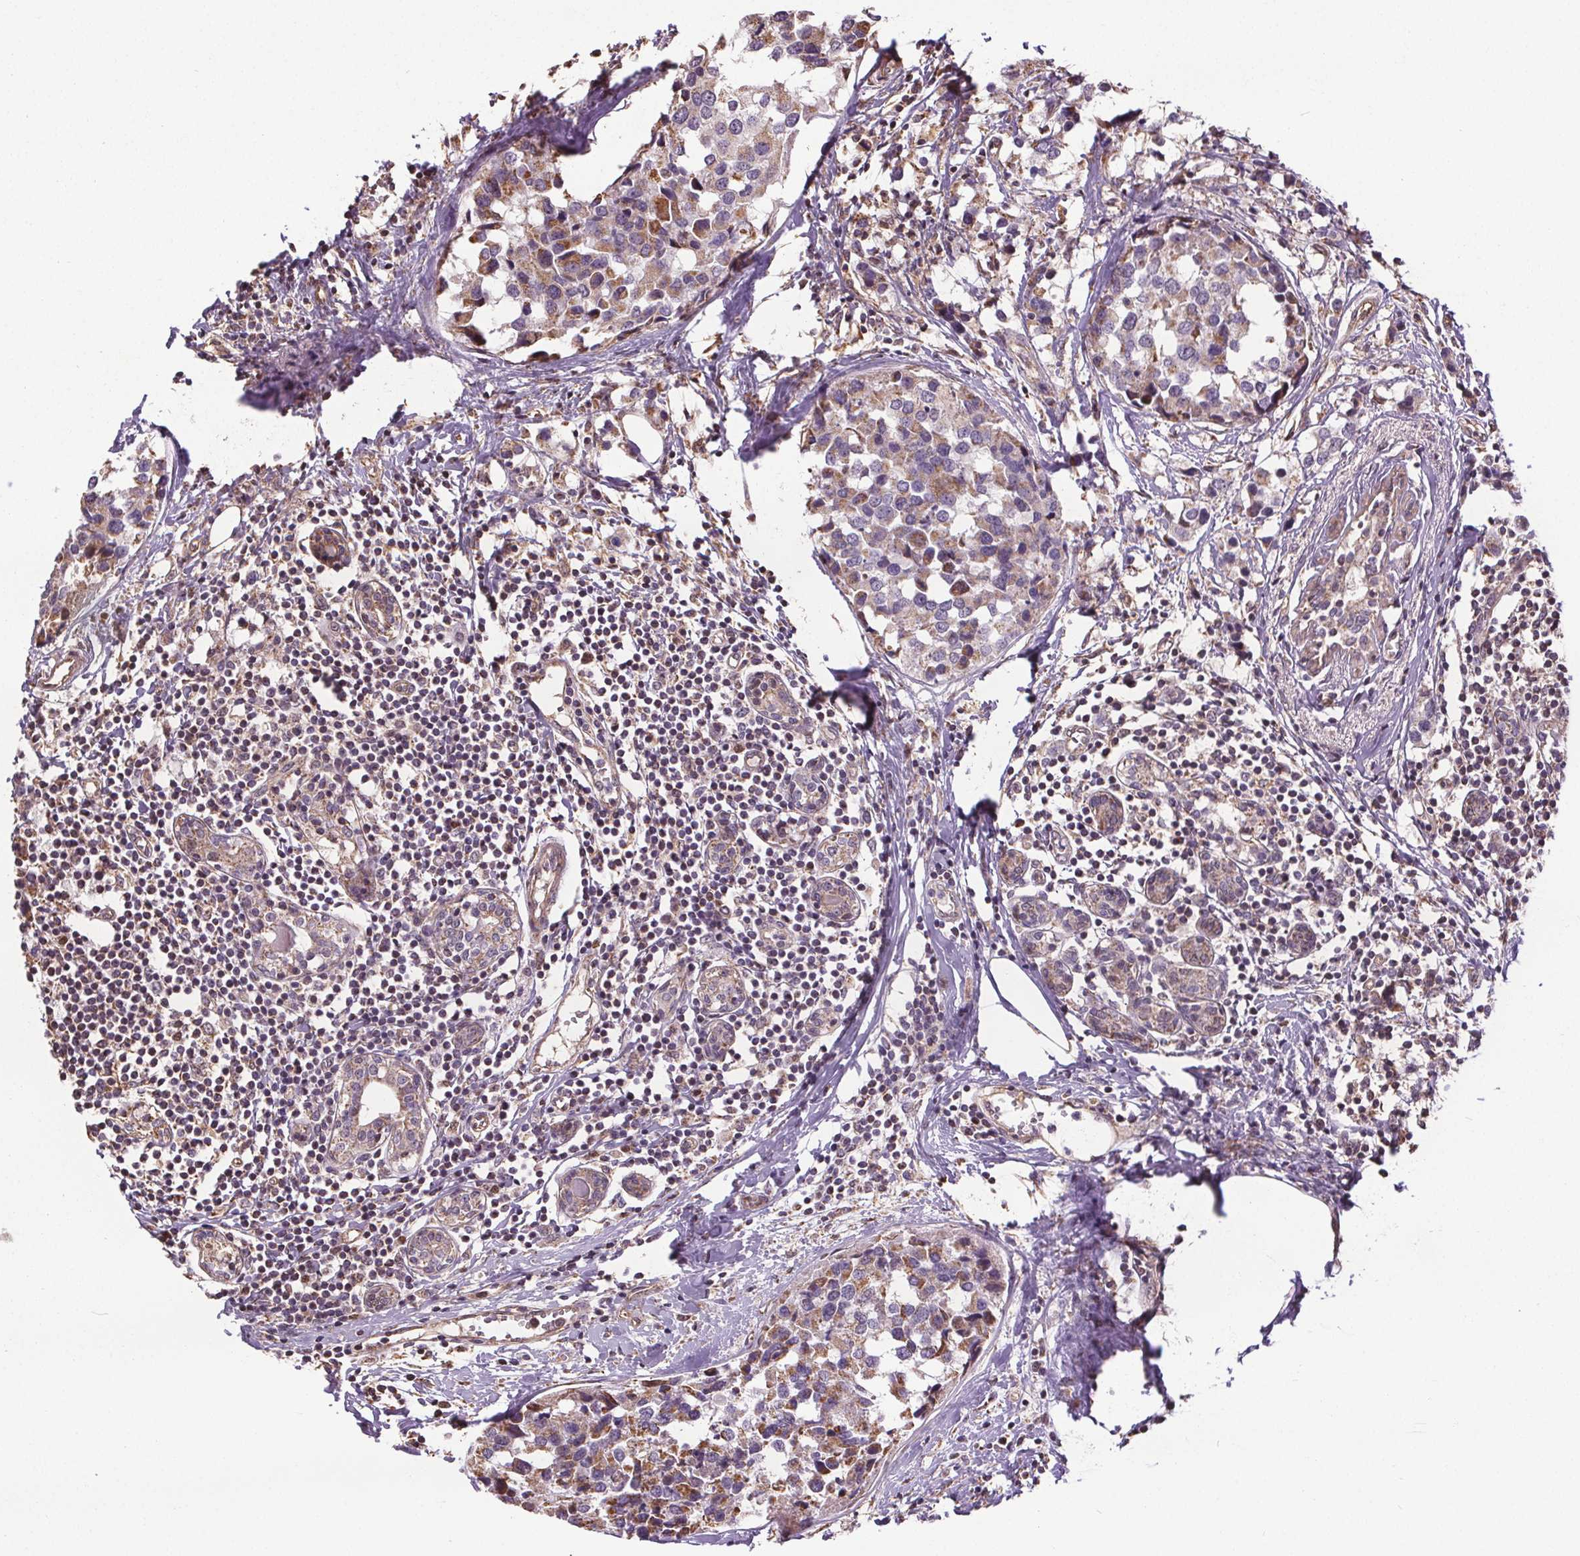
{"staining": {"intensity": "moderate", "quantity": "25%-75%", "location": "cytoplasmic/membranous"}, "tissue": "breast cancer", "cell_type": "Tumor cells", "image_type": "cancer", "snomed": [{"axis": "morphology", "description": "Lobular carcinoma"}, {"axis": "topography", "description": "Breast"}], "caption": "Immunohistochemical staining of breast cancer displays medium levels of moderate cytoplasmic/membranous protein expression in approximately 25%-75% of tumor cells.", "gene": "ZNF548", "patient": {"sex": "female", "age": 59}}